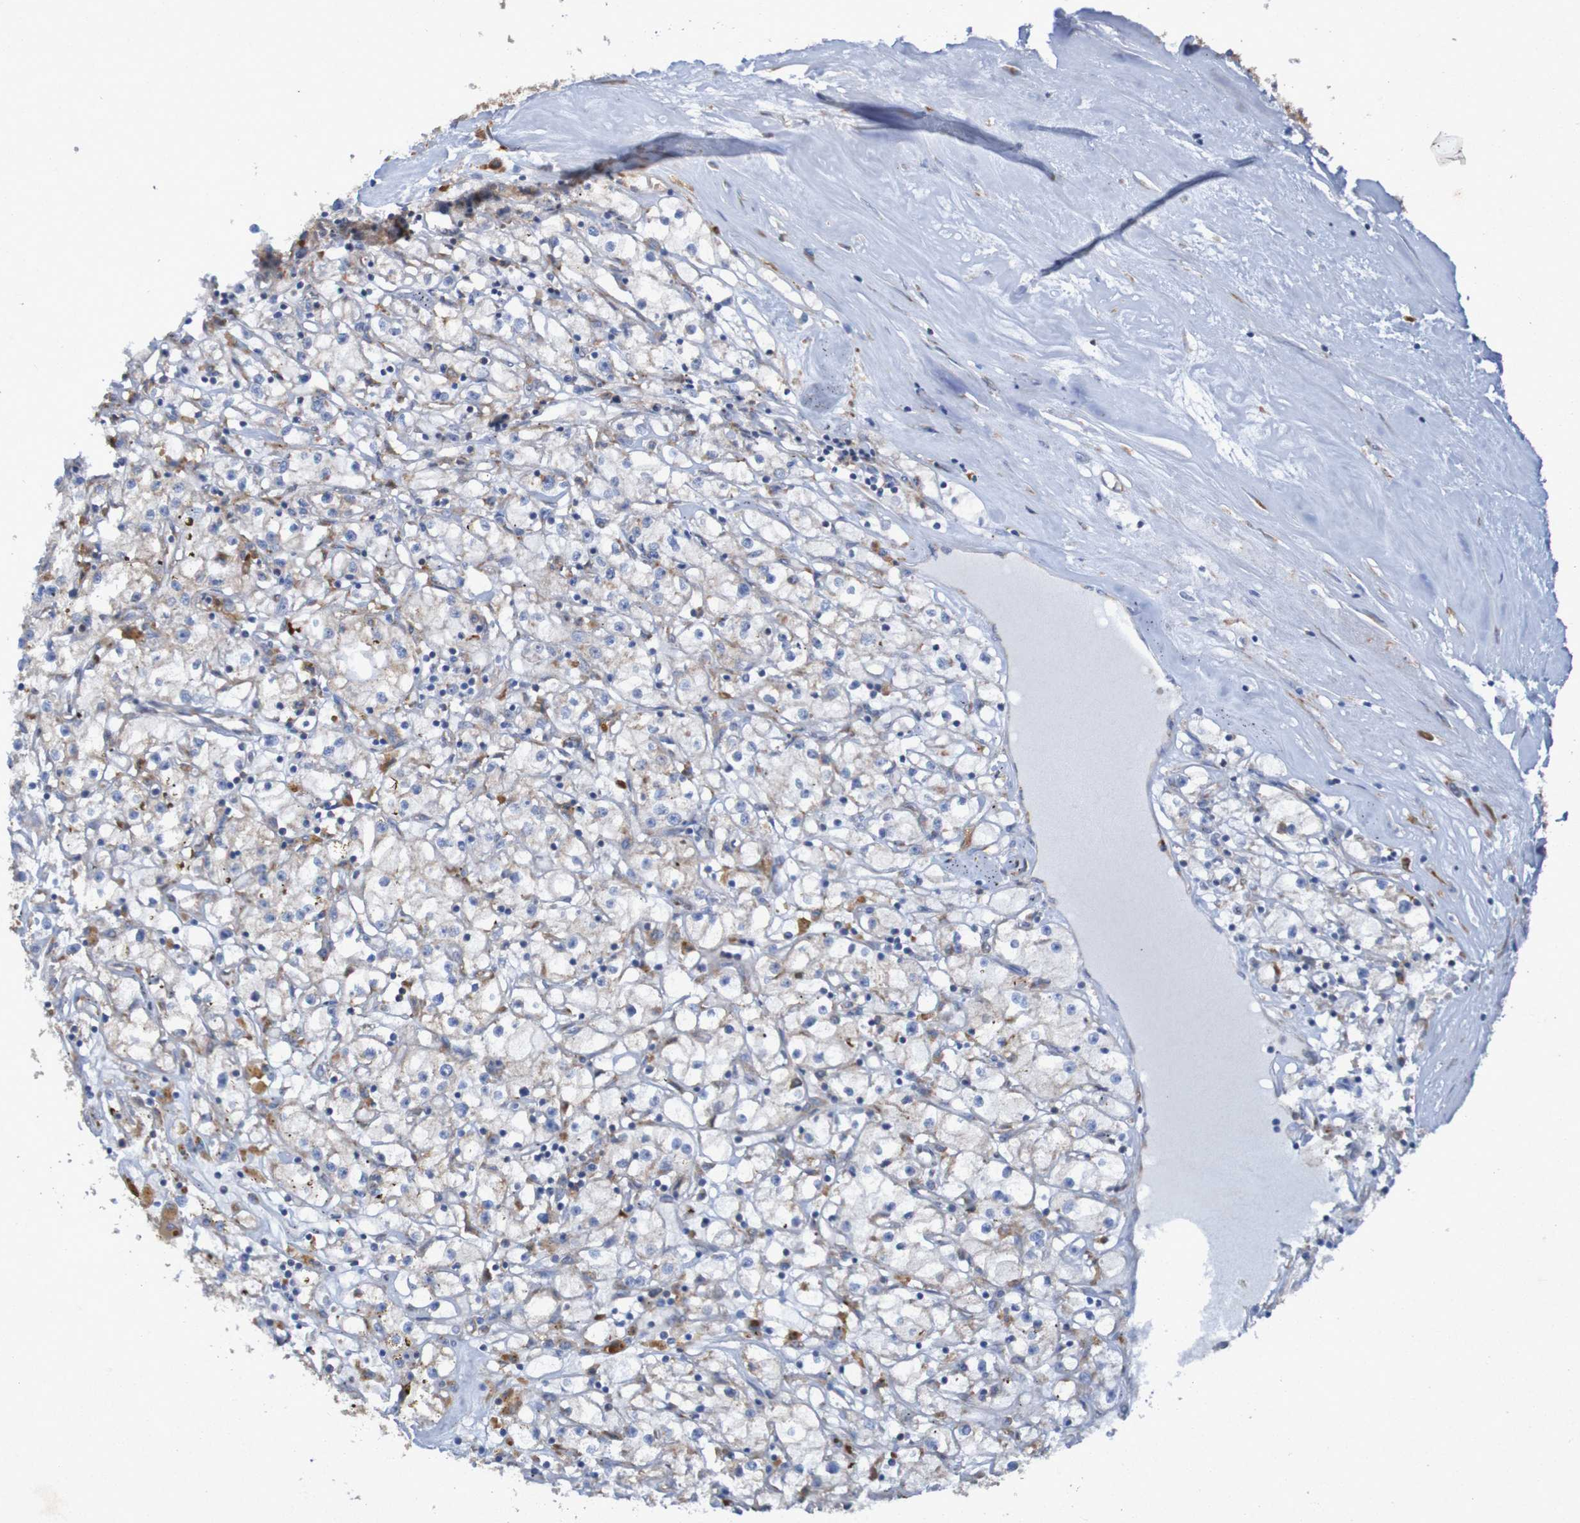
{"staining": {"intensity": "weak", "quantity": ">75%", "location": "cytoplasmic/membranous"}, "tissue": "renal cancer", "cell_type": "Tumor cells", "image_type": "cancer", "snomed": [{"axis": "morphology", "description": "Adenocarcinoma, NOS"}, {"axis": "topography", "description": "Kidney"}], "caption": "A brown stain labels weak cytoplasmic/membranous staining of a protein in human adenocarcinoma (renal) tumor cells. (DAB (3,3'-diaminobenzidine) IHC, brown staining for protein, blue staining for nuclei).", "gene": "RPL10", "patient": {"sex": "male", "age": 56}}